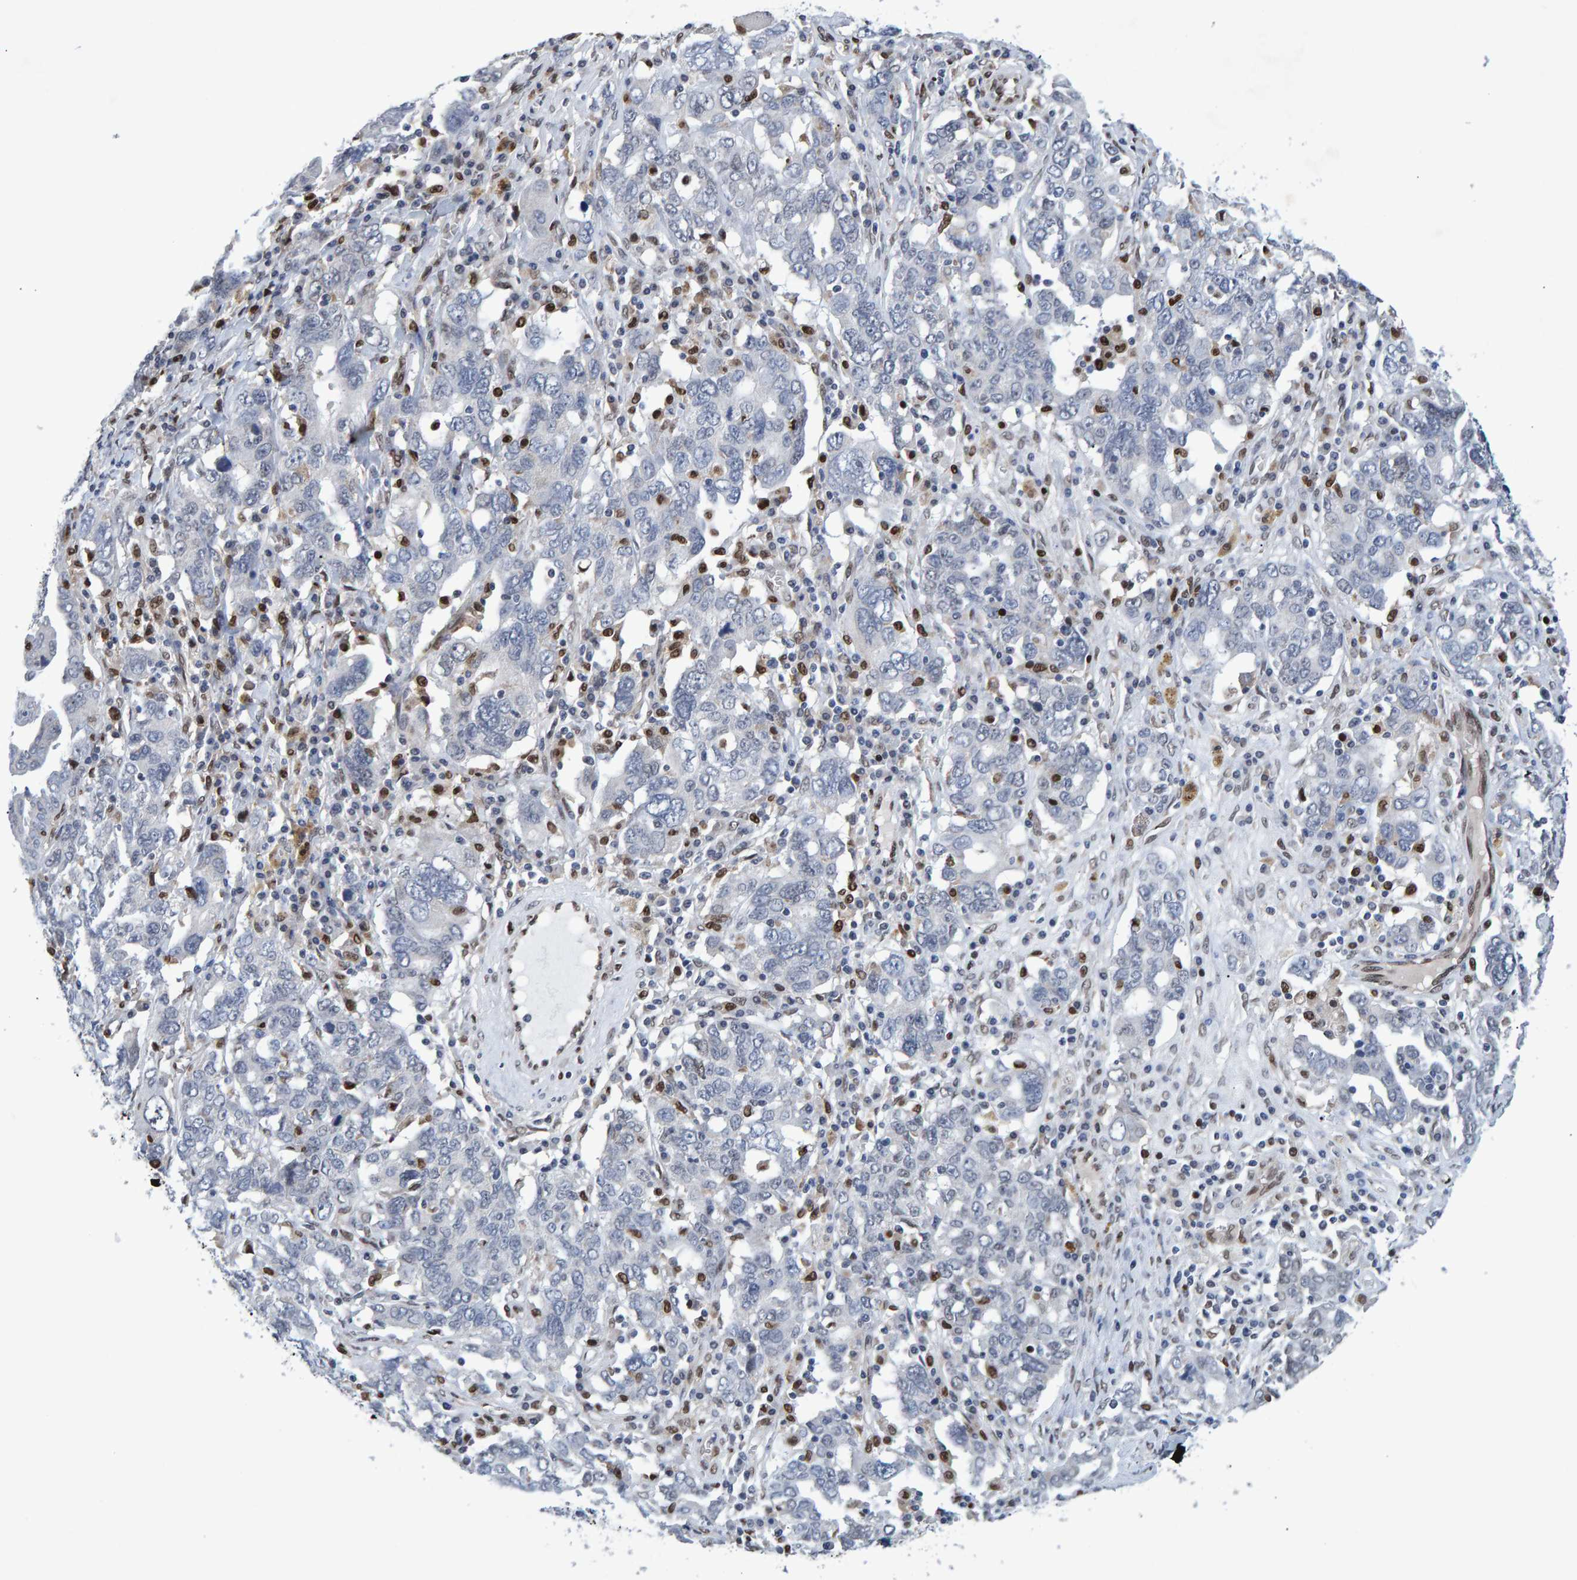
{"staining": {"intensity": "negative", "quantity": "none", "location": "none"}, "tissue": "ovarian cancer", "cell_type": "Tumor cells", "image_type": "cancer", "snomed": [{"axis": "morphology", "description": "Carcinoma, endometroid"}, {"axis": "topography", "description": "Ovary"}], "caption": "Immunohistochemical staining of human endometroid carcinoma (ovarian) reveals no significant expression in tumor cells.", "gene": "QKI", "patient": {"sex": "female", "age": 62}}